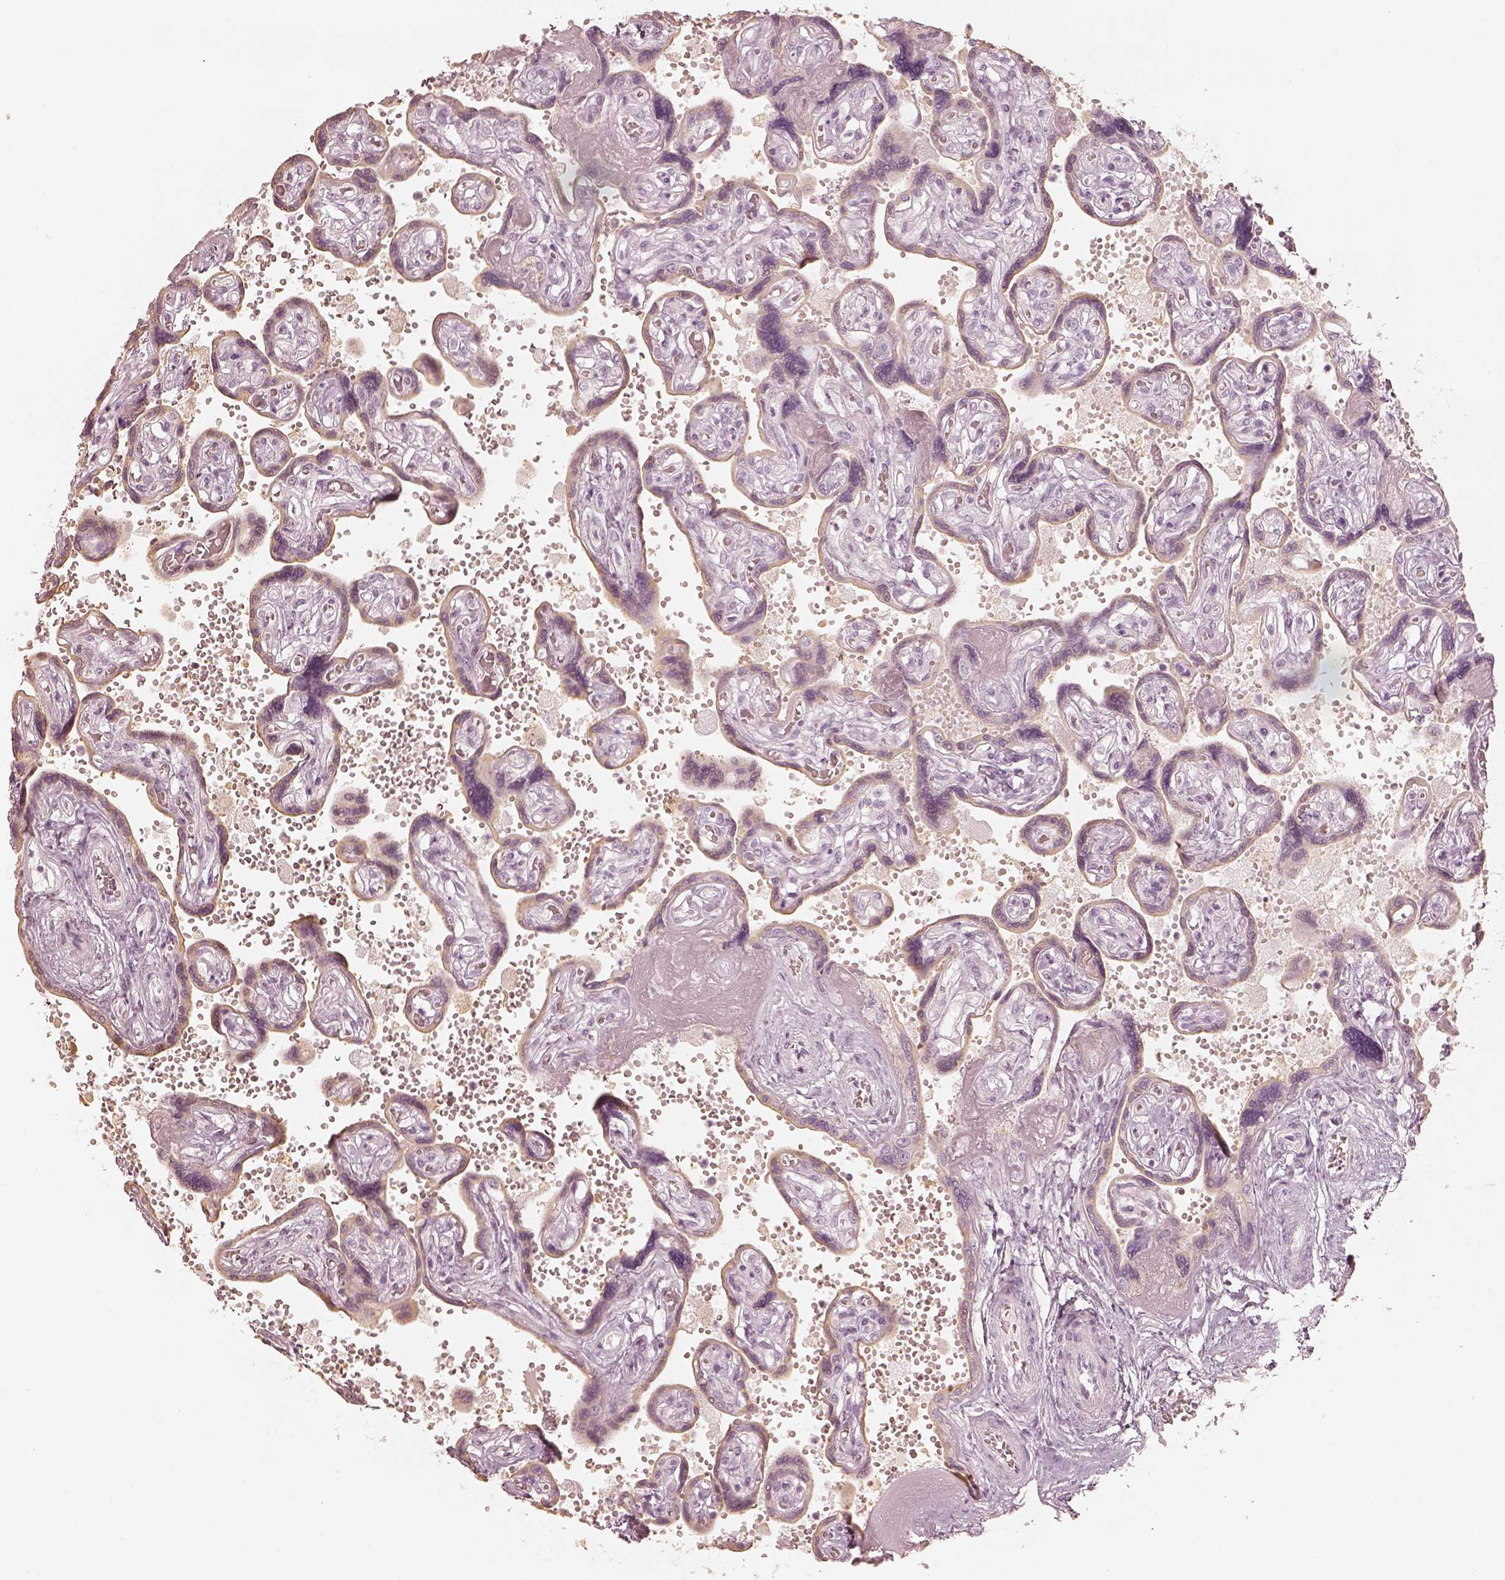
{"staining": {"intensity": "negative", "quantity": "none", "location": "none"}, "tissue": "placenta", "cell_type": "Decidual cells", "image_type": "normal", "snomed": [{"axis": "morphology", "description": "Normal tissue, NOS"}, {"axis": "topography", "description": "Placenta"}], "caption": "IHC of unremarkable placenta exhibits no positivity in decidual cells.", "gene": "KRT82", "patient": {"sex": "female", "age": 32}}